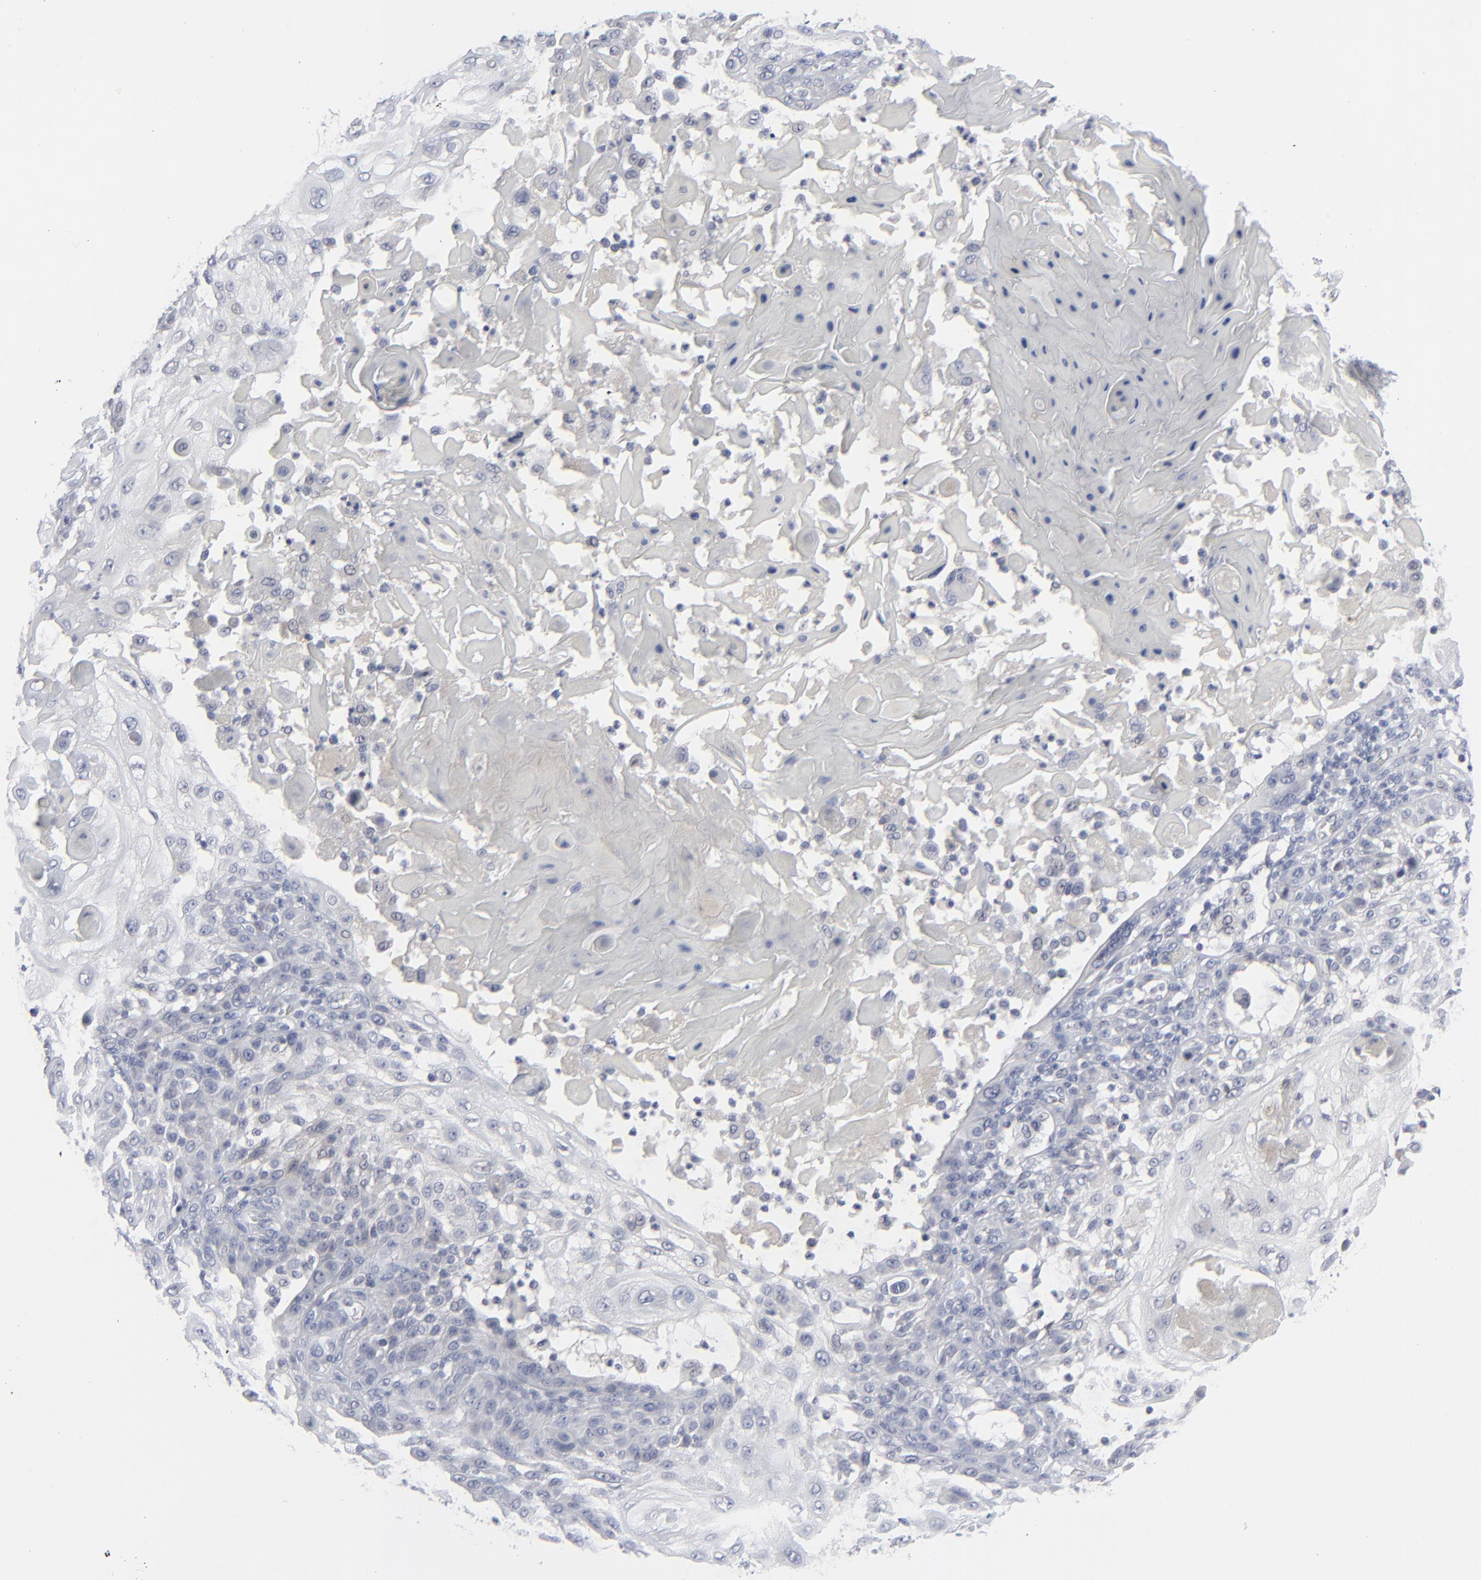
{"staining": {"intensity": "negative", "quantity": "none", "location": "none"}, "tissue": "skin cancer", "cell_type": "Tumor cells", "image_type": "cancer", "snomed": [{"axis": "morphology", "description": "Squamous cell carcinoma, NOS"}, {"axis": "topography", "description": "Skin"}], "caption": "Image shows no protein expression in tumor cells of skin squamous cell carcinoma tissue.", "gene": "NUP88", "patient": {"sex": "female", "age": 89}}